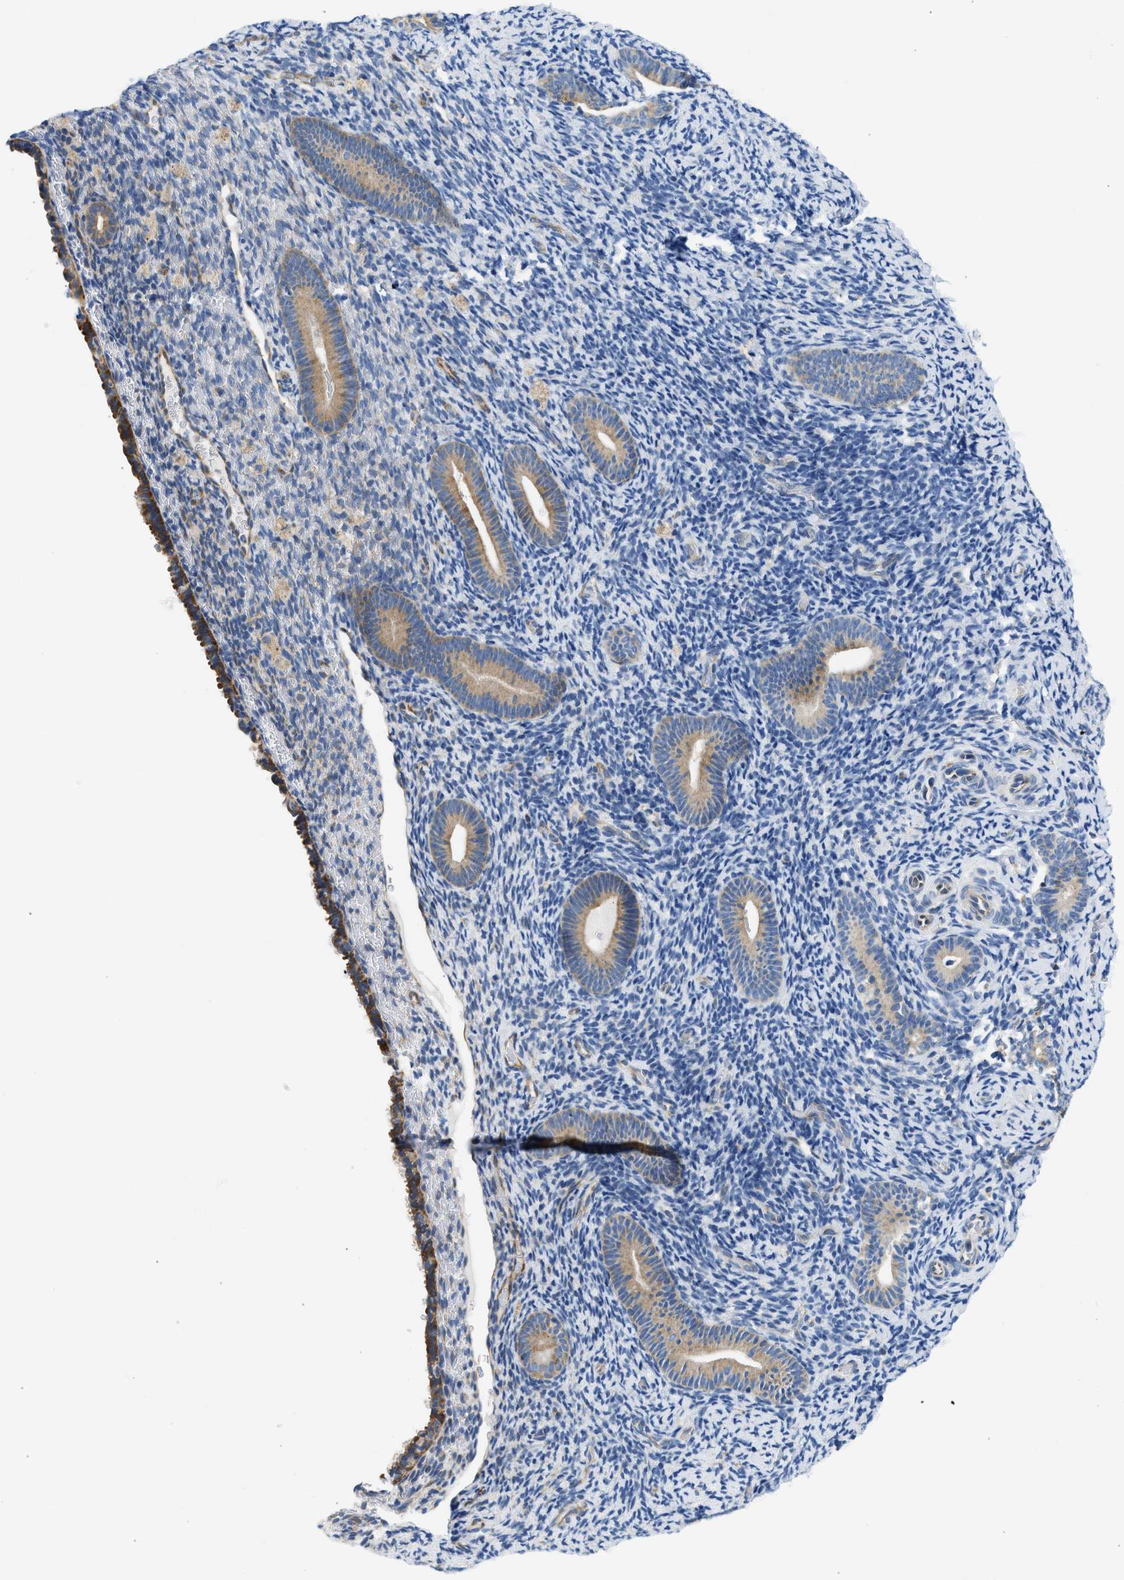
{"staining": {"intensity": "moderate", "quantity": "<25%", "location": "cytoplasmic/membranous"}, "tissue": "endometrium", "cell_type": "Cells in endometrial stroma", "image_type": "normal", "snomed": [{"axis": "morphology", "description": "Normal tissue, NOS"}, {"axis": "topography", "description": "Endometrium"}], "caption": "Protein expression analysis of unremarkable endometrium displays moderate cytoplasmic/membranous positivity in approximately <25% of cells in endometrial stroma.", "gene": "CAMKK2", "patient": {"sex": "female", "age": 51}}